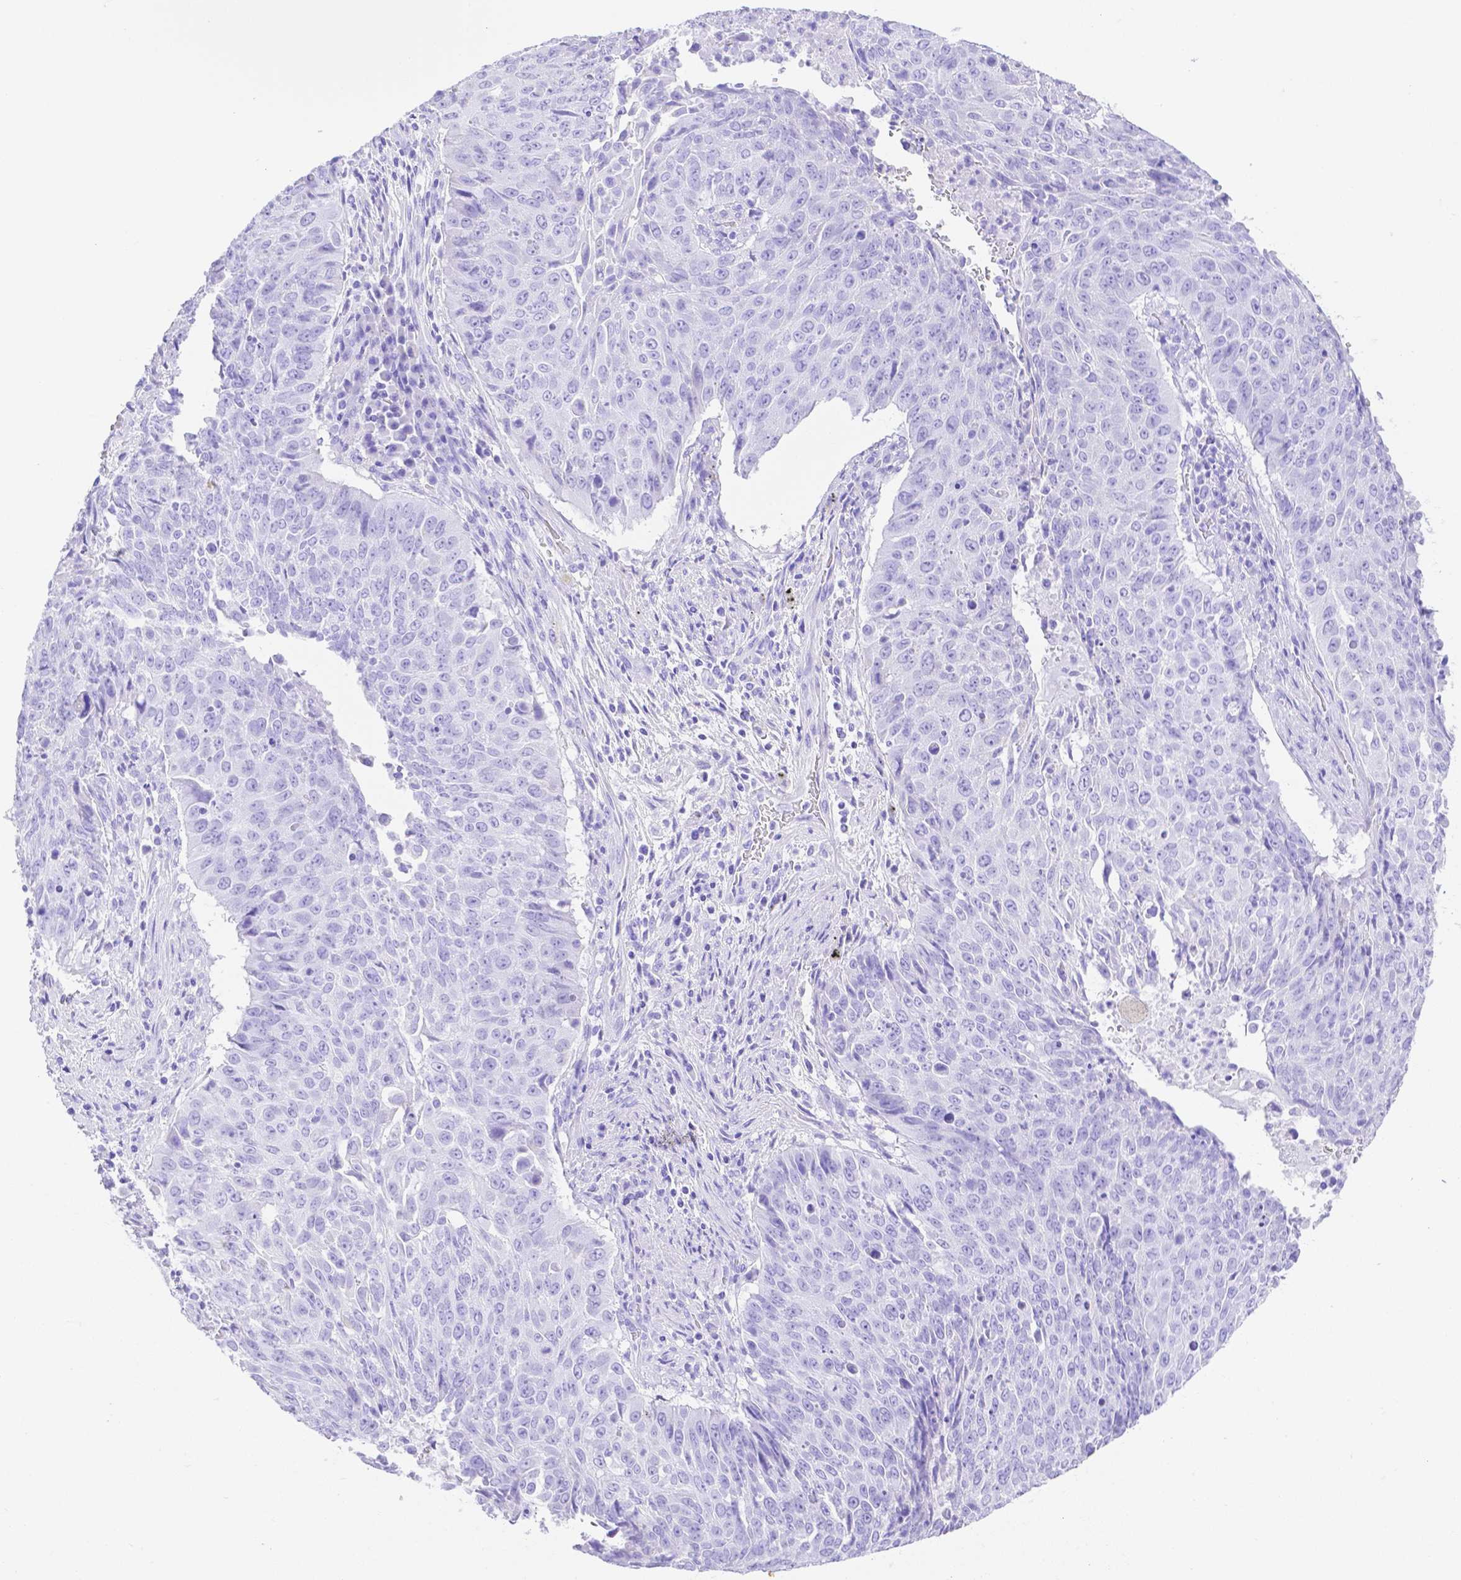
{"staining": {"intensity": "negative", "quantity": "none", "location": "none"}, "tissue": "lung cancer", "cell_type": "Tumor cells", "image_type": "cancer", "snomed": [{"axis": "morphology", "description": "Normal tissue, NOS"}, {"axis": "morphology", "description": "Squamous cell carcinoma, NOS"}, {"axis": "topography", "description": "Bronchus"}, {"axis": "topography", "description": "Lung"}], "caption": "Photomicrograph shows no significant protein positivity in tumor cells of lung cancer.", "gene": "SMR3A", "patient": {"sex": "male", "age": 64}}